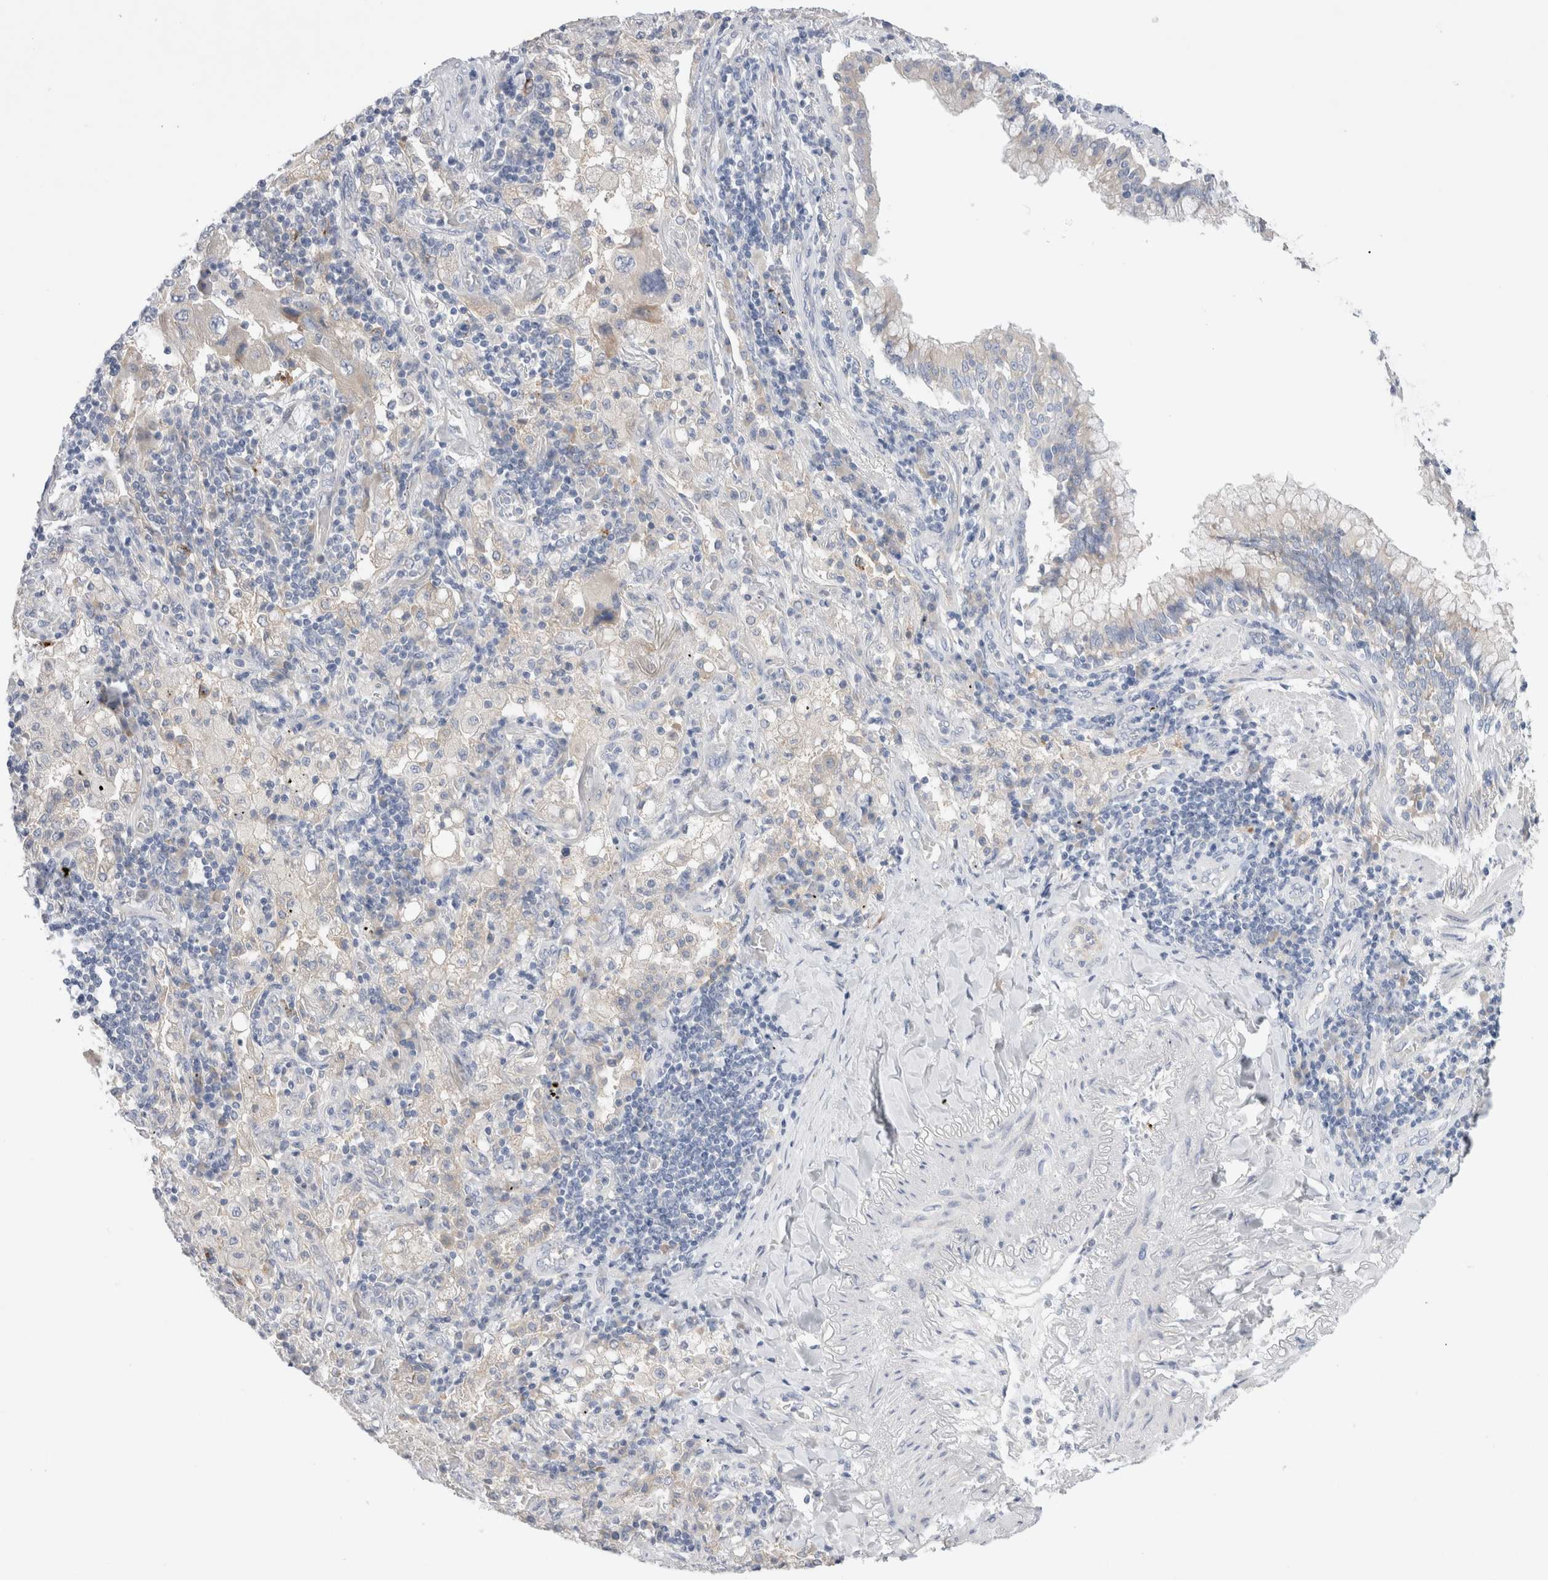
{"staining": {"intensity": "weak", "quantity": "<25%", "location": "cytoplasmic/membranous"}, "tissue": "lung cancer", "cell_type": "Tumor cells", "image_type": "cancer", "snomed": [{"axis": "morphology", "description": "Adenocarcinoma, NOS"}, {"axis": "topography", "description": "Lung"}], "caption": "Immunohistochemistry of lung cancer displays no expression in tumor cells. (Stains: DAB (3,3'-diaminobenzidine) immunohistochemistry with hematoxylin counter stain, Microscopy: brightfield microscopy at high magnification).", "gene": "RBM12B", "patient": {"sex": "female", "age": 65}}